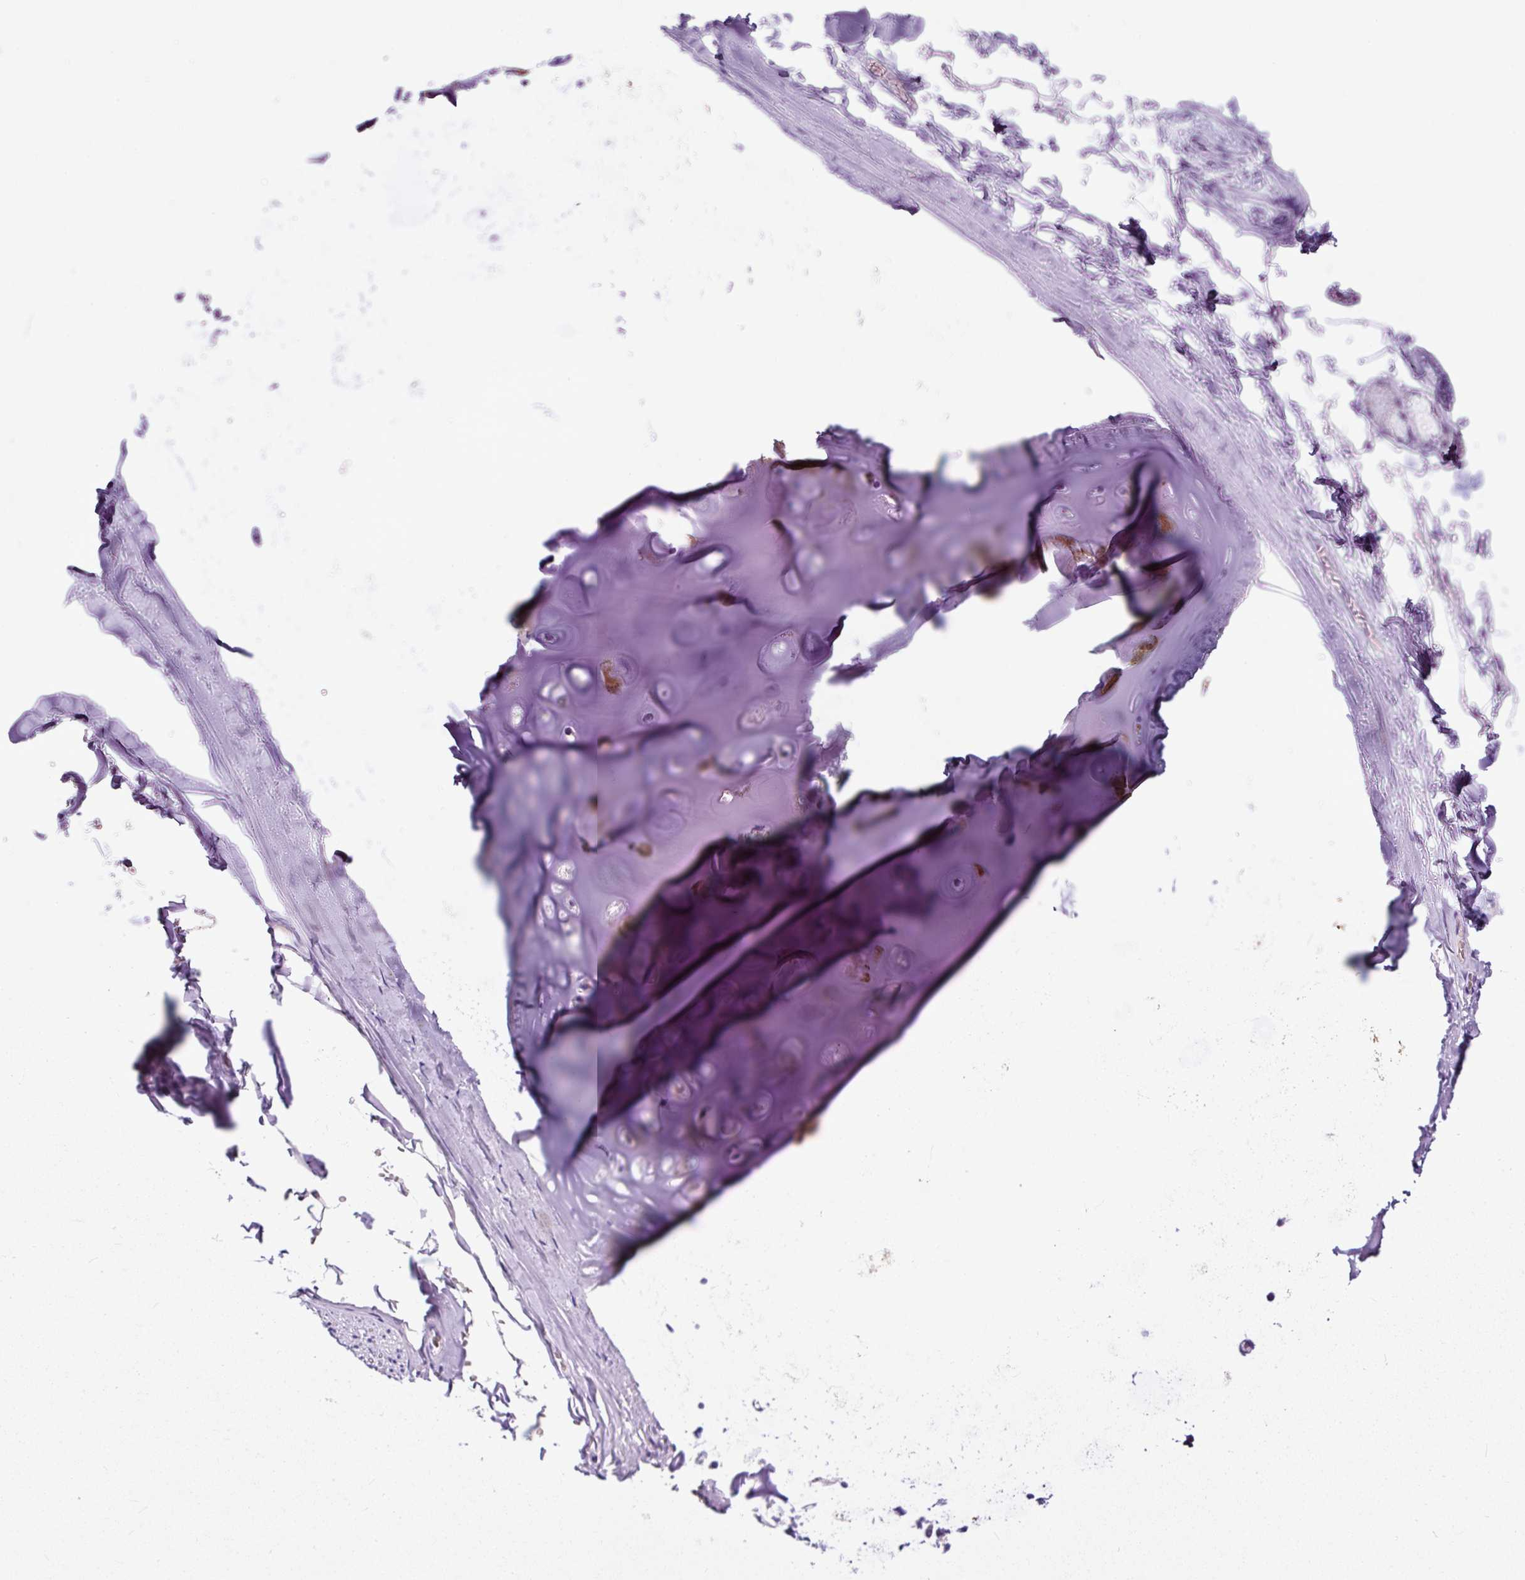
{"staining": {"intensity": "negative", "quantity": "none", "location": "none"}, "tissue": "adipose tissue", "cell_type": "Adipocytes", "image_type": "normal", "snomed": [{"axis": "morphology", "description": "Normal tissue, NOS"}, {"axis": "topography", "description": "Cartilage tissue"}, {"axis": "topography", "description": "Bronchus"}, {"axis": "topography", "description": "Peripheral nerve tissue"}], "caption": "Immunohistochemistry of normal human adipose tissue reveals no positivity in adipocytes. (DAB (3,3'-diaminobenzidine) immunohistochemistry (IHC) with hematoxylin counter stain).", "gene": "STOX2", "patient": {"sex": "male", "age": 67}}